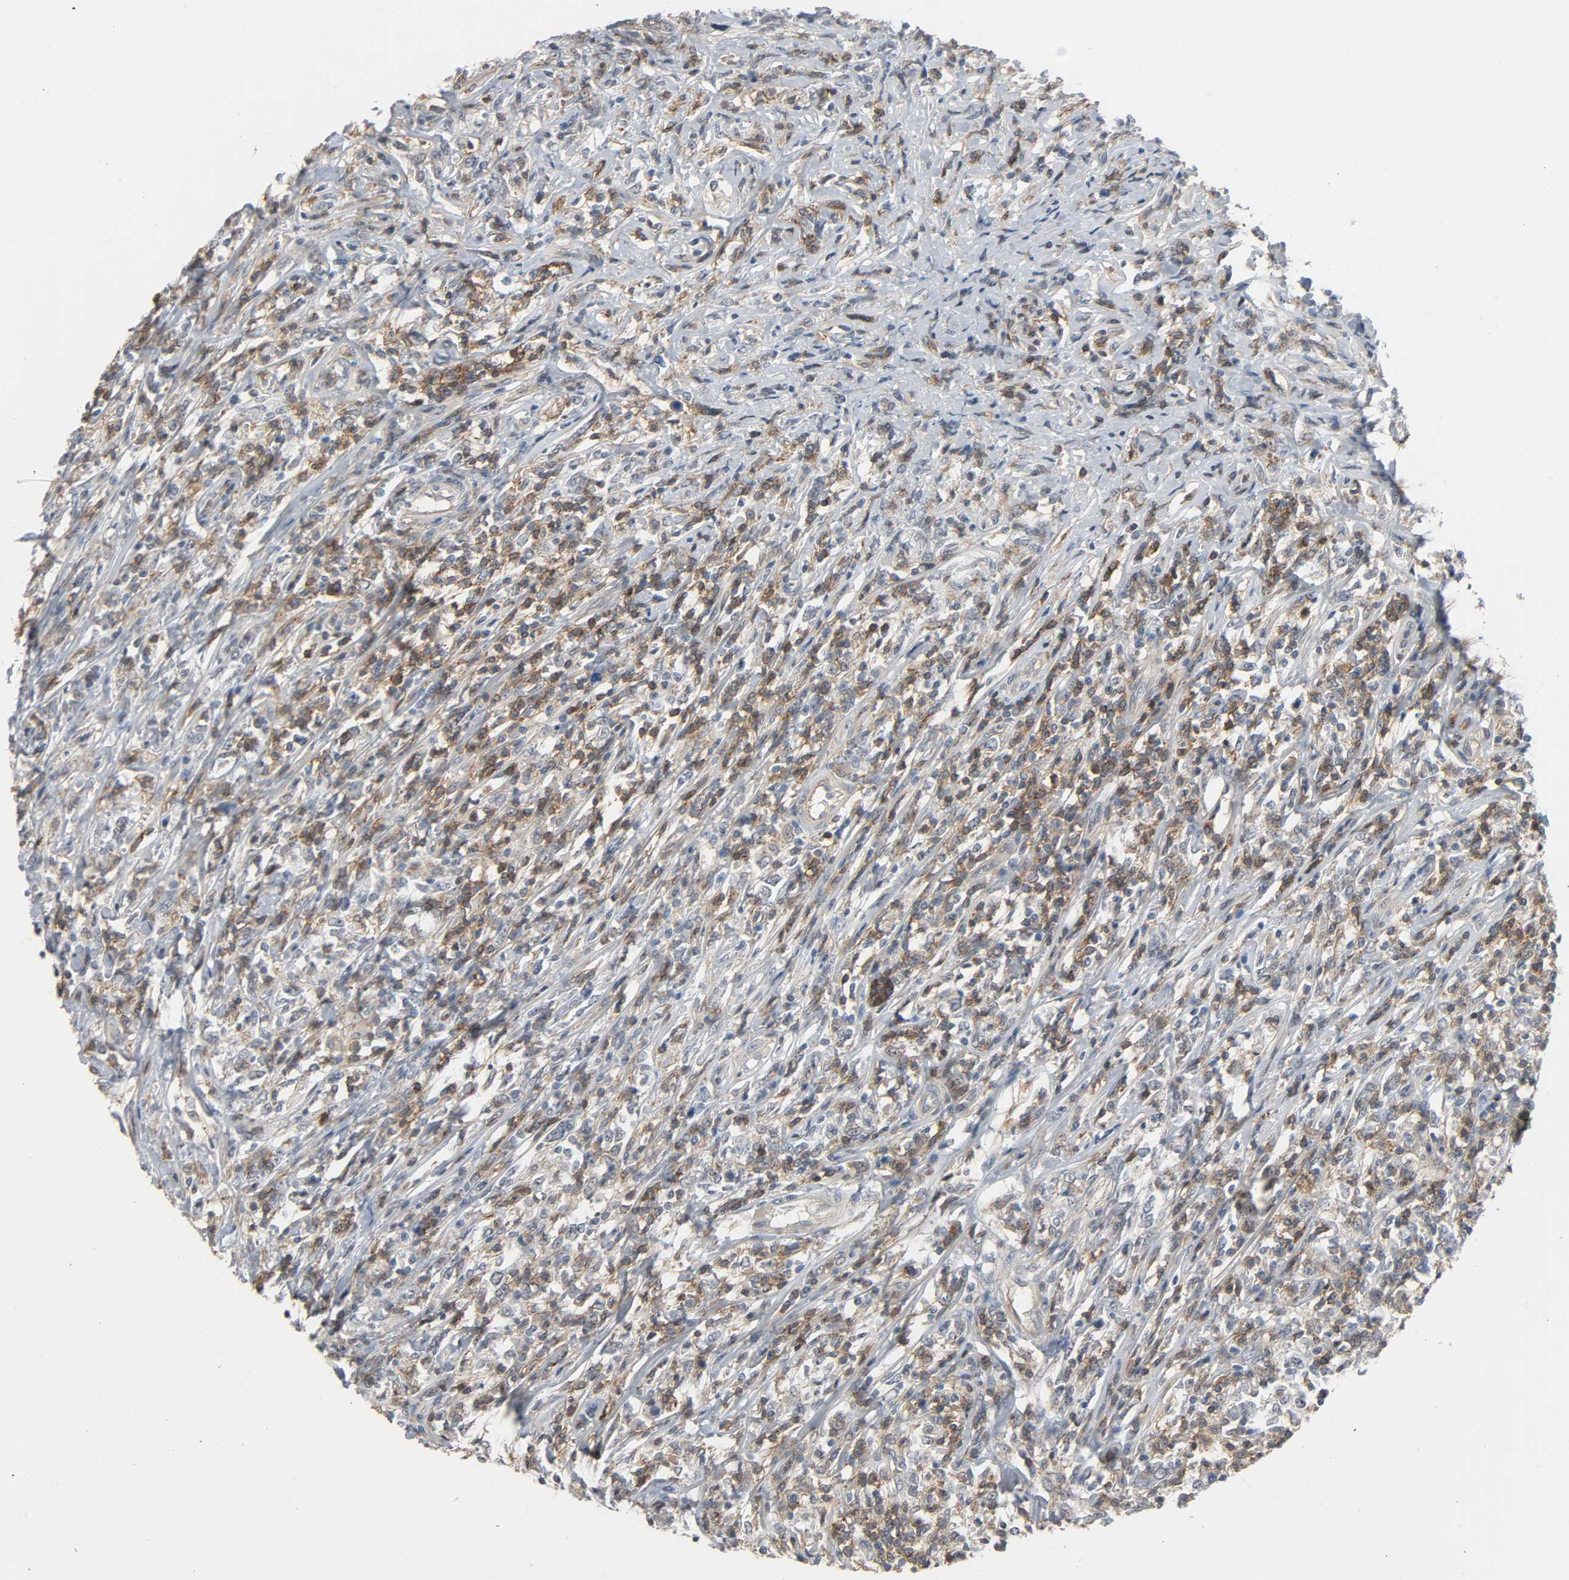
{"staining": {"intensity": "moderate", "quantity": "25%-75%", "location": "cytoplasmic/membranous"}, "tissue": "lymphoma", "cell_type": "Tumor cells", "image_type": "cancer", "snomed": [{"axis": "morphology", "description": "Malignant lymphoma, non-Hodgkin's type, High grade"}, {"axis": "topography", "description": "Lymph node"}], "caption": "Brown immunohistochemical staining in malignant lymphoma, non-Hodgkin's type (high-grade) exhibits moderate cytoplasmic/membranous staining in approximately 25%-75% of tumor cells.", "gene": "CD4", "patient": {"sex": "female", "age": 84}}